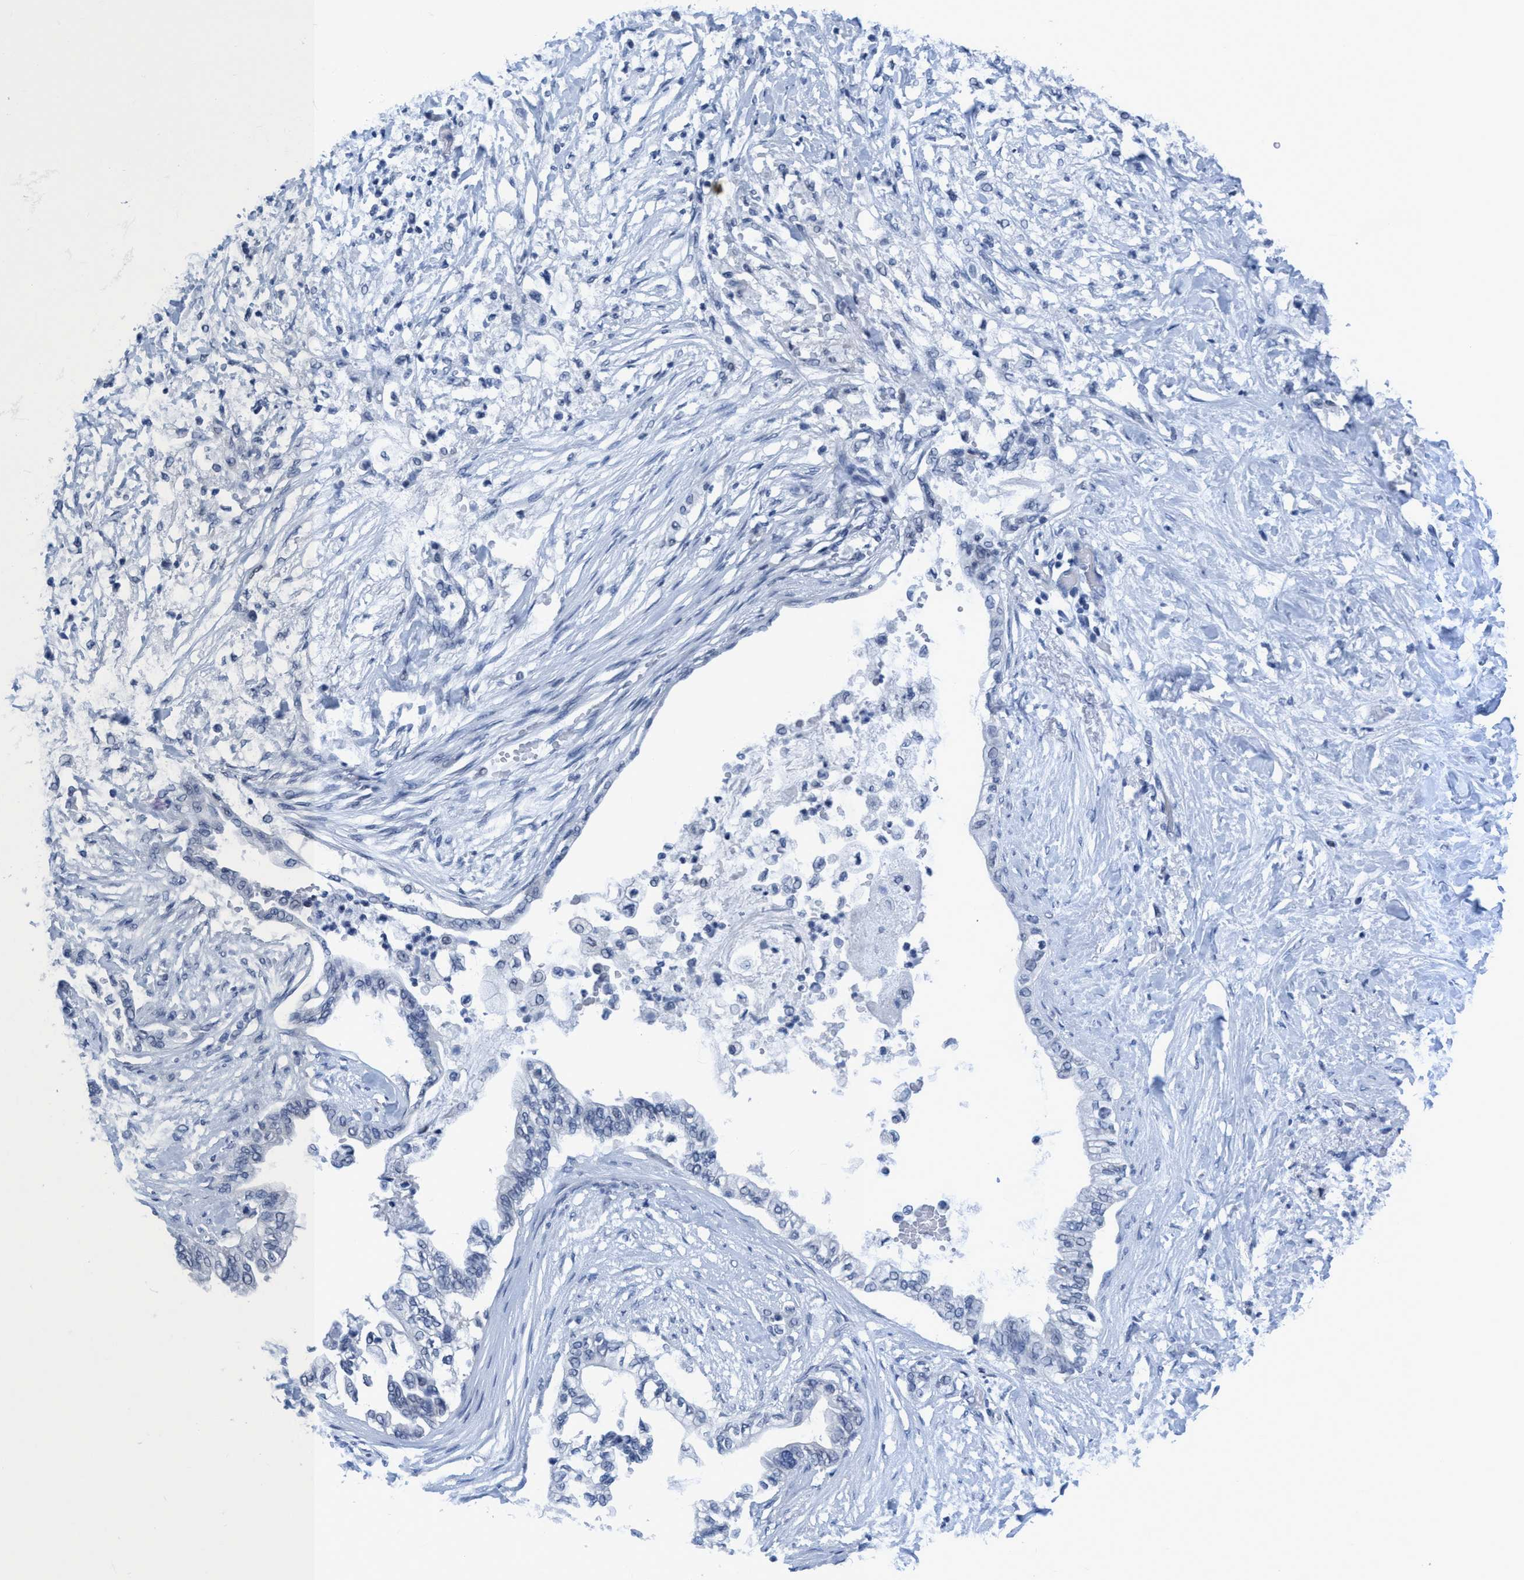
{"staining": {"intensity": "negative", "quantity": "none", "location": "none"}, "tissue": "pancreatic cancer", "cell_type": "Tumor cells", "image_type": "cancer", "snomed": [{"axis": "morphology", "description": "Normal tissue, NOS"}, {"axis": "morphology", "description": "Adenocarcinoma, NOS"}, {"axis": "topography", "description": "Pancreas"}, {"axis": "topography", "description": "Duodenum"}], "caption": "The immunohistochemistry (IHC) photomicrograph has no significant expression in tumor cells of pancreatic adenocarcinoma tissue.", "gene": "DNAI1", "patient": {"sex": "female", "age": 60}}